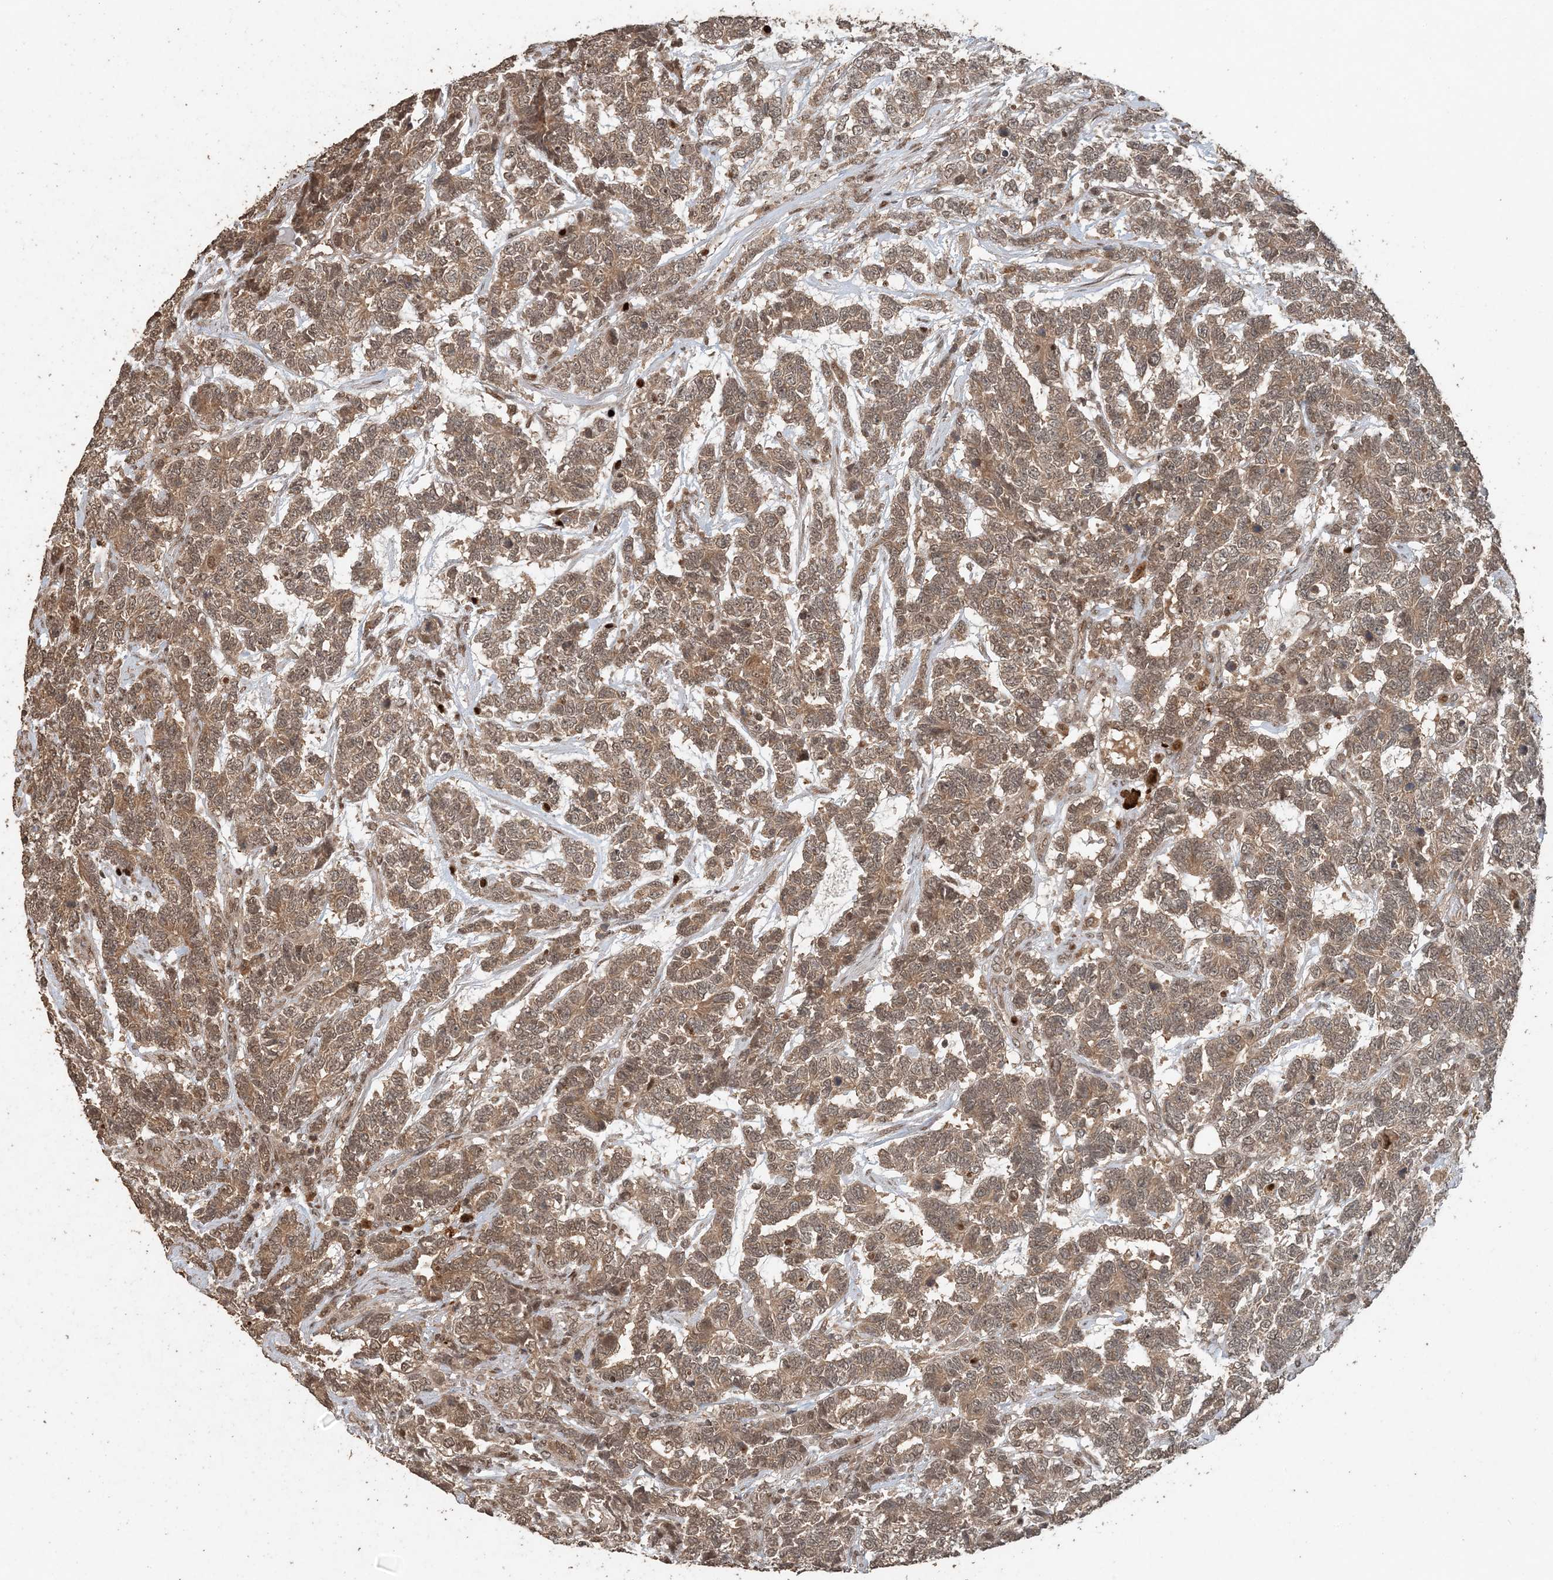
{"staining": {"intensity": "moderate", "quantity": ">75%", "location": "cytoplasmic/membranous,nuclear"}, "tissue": "testis cancer", "cell_type": "Tumor cells", "image_type": "cancer", "snomed": [{"axis": "morphology", "description": "Carcinoma, Embryonal, NOS"}, {"axis": "topography", "description": "Testis"}], "caption": "Moderate cytoplasmic/membranous and nuclear protein expression is present in approximately >75% of tumor cells in testis cancer.", "gene": "ATP13A2", "patient": {"sex": "male", "age": 26}}